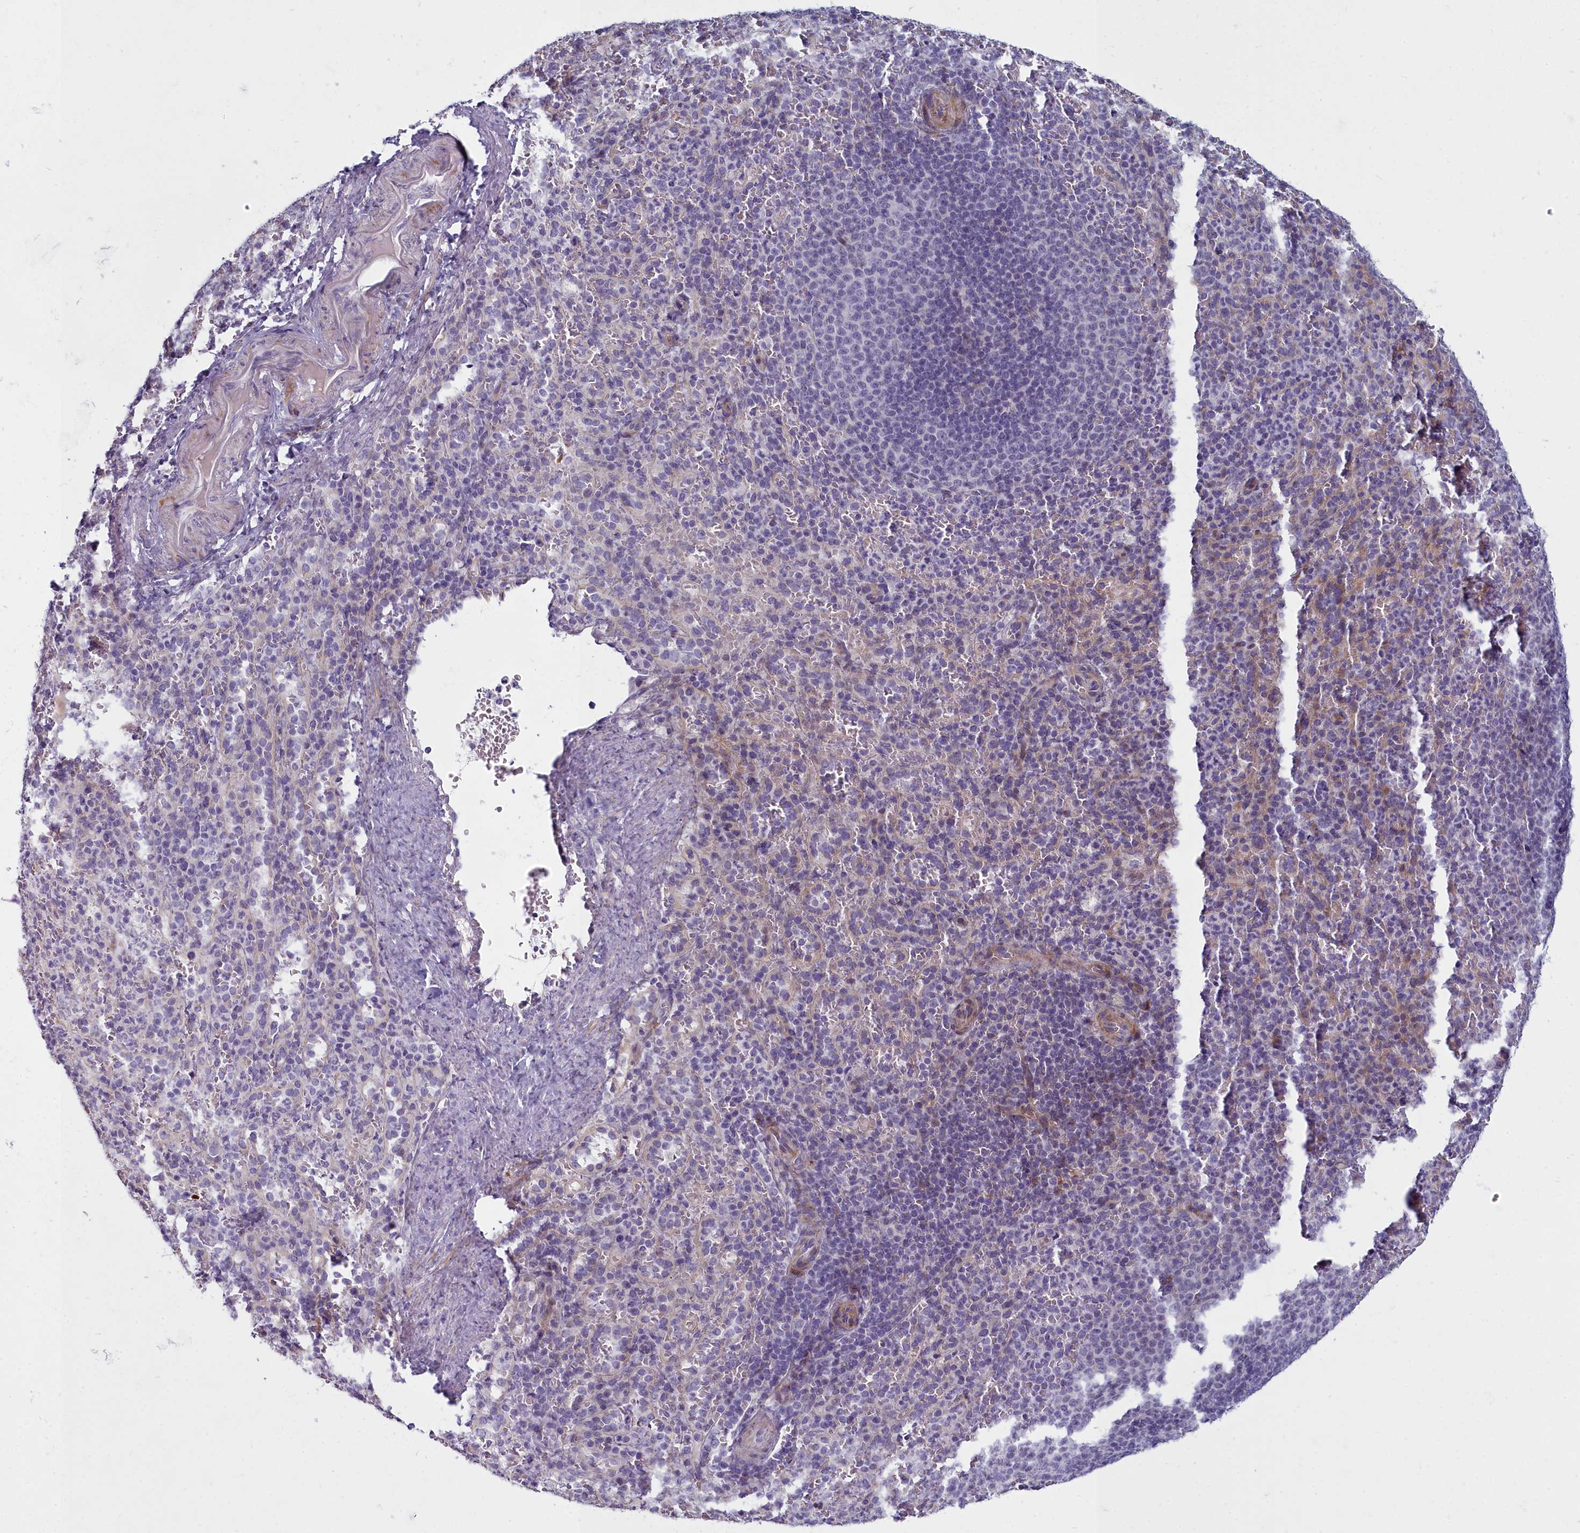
{"staining": {"intensity": "negative", "quantity": "none", "location": "none"}, "tissue": "spleen", "cell_type": "Cells in red pulp", "image_type": "normal", "snomed": [{"axis": "morphology", "description": "Normal tissue, NOS"}, {"axis": "topography", "description": "Spleen"}], "caption": "DAB immunohistochemical staining of unremarkable spleen displays no significant staining in cells in red pulp.", "gene": "ARL15", "patient": {"sex": "female", "age": 21}}